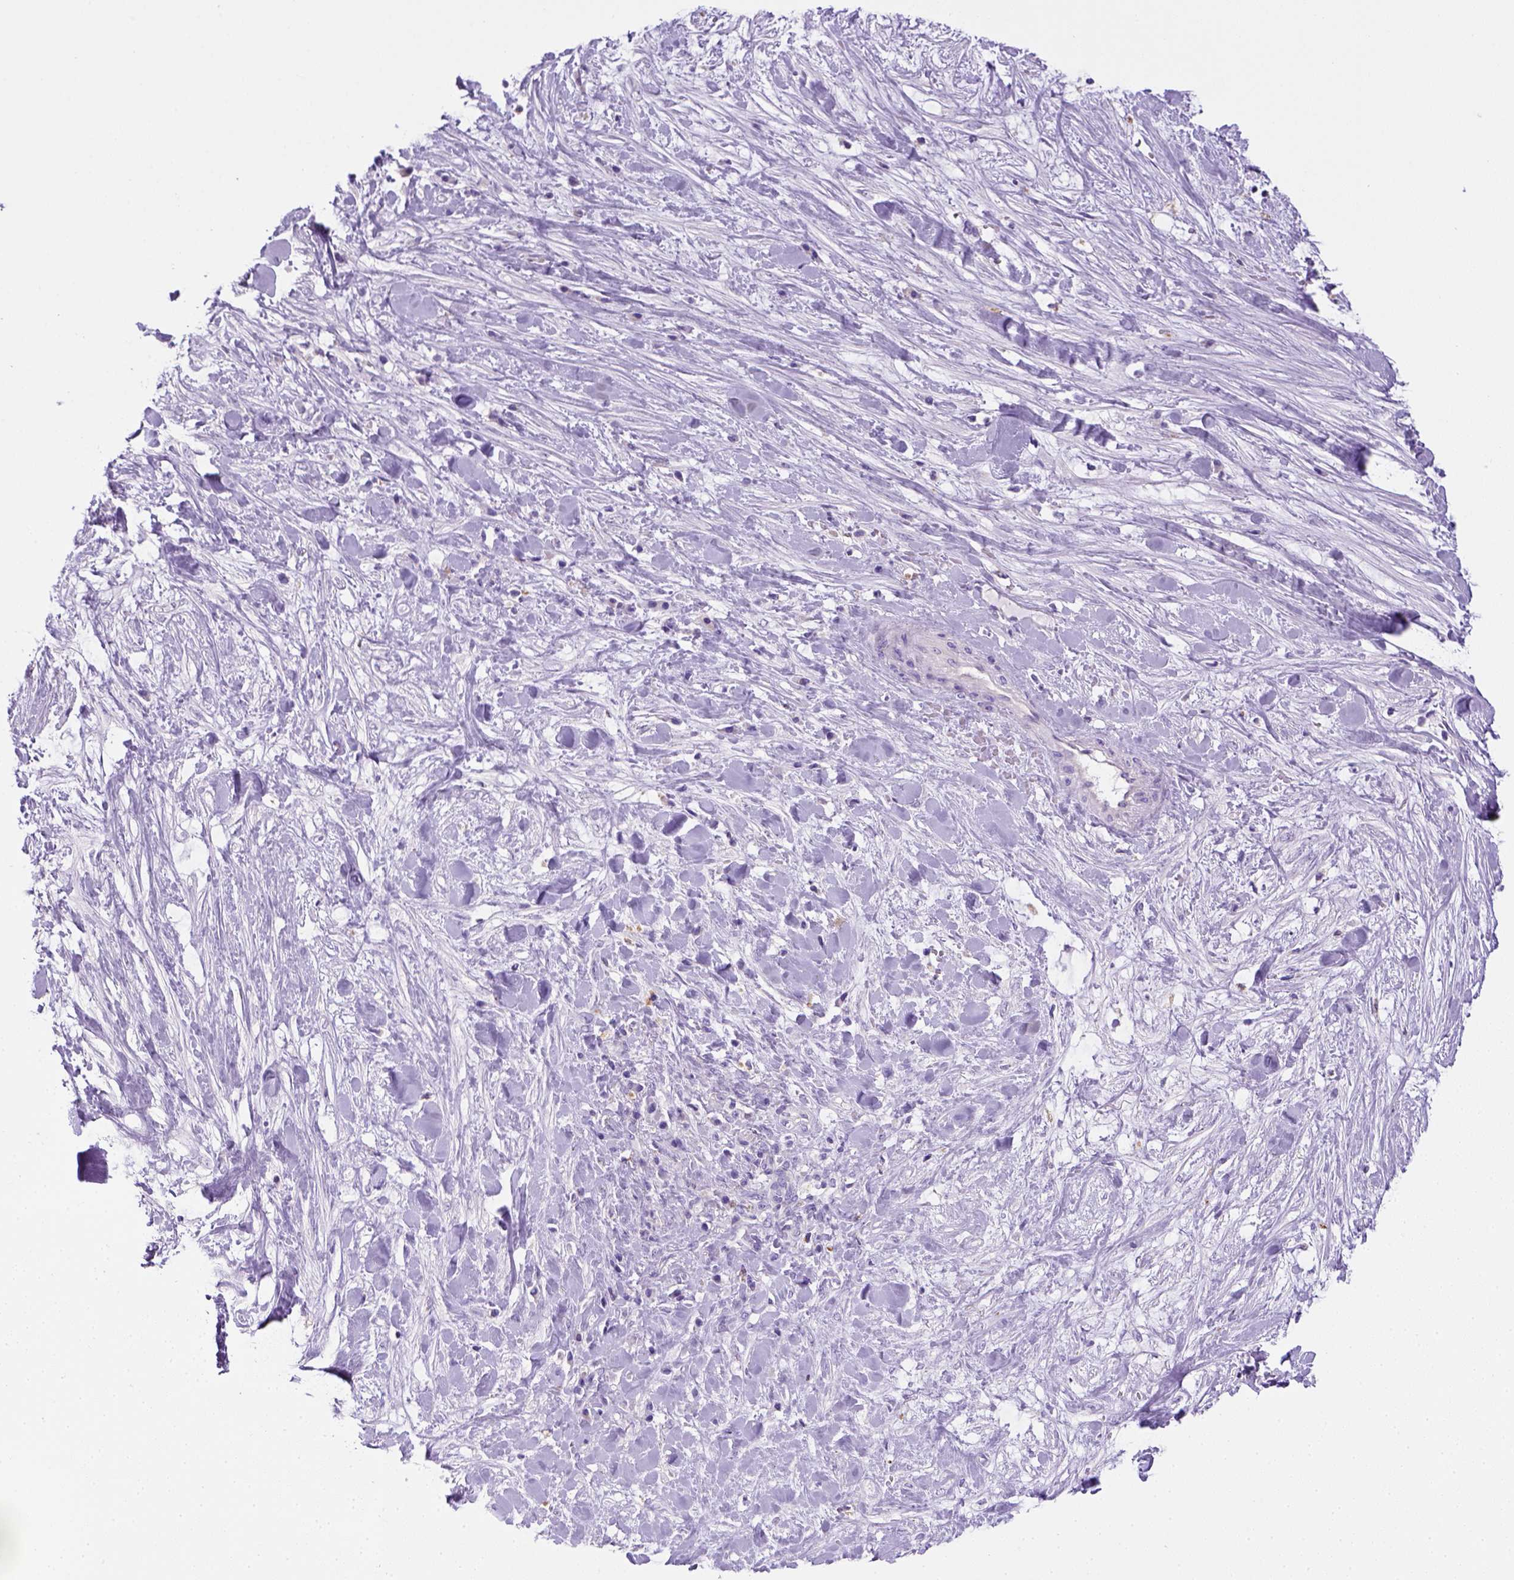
{"staining": {"intensity": "negative", "quantity": "none", "location": "none"}, "tissue": "liver cancer", "cell_type": "Tumor cells", "image_type": "cancer", "snomed": [{"axis": "morphology", "description": "Cholangiocarcinoma"}, {"axis": "topography", "description": "Liver"}], "caption": "This photomicrograph is of liver cancer (cholangiocarcinoma) stained with immunohistochemistry to label a protein in brown with the nuclei are counter-stained blue. There is no staining in tumor cells. (Brightfield microscopy of DAB (3,3'-diaminobenzidine) immunohistochemistry (IHC) at high magnification).", "gene": "KRT71", "patient": {"sex": "female", "age": 73}}